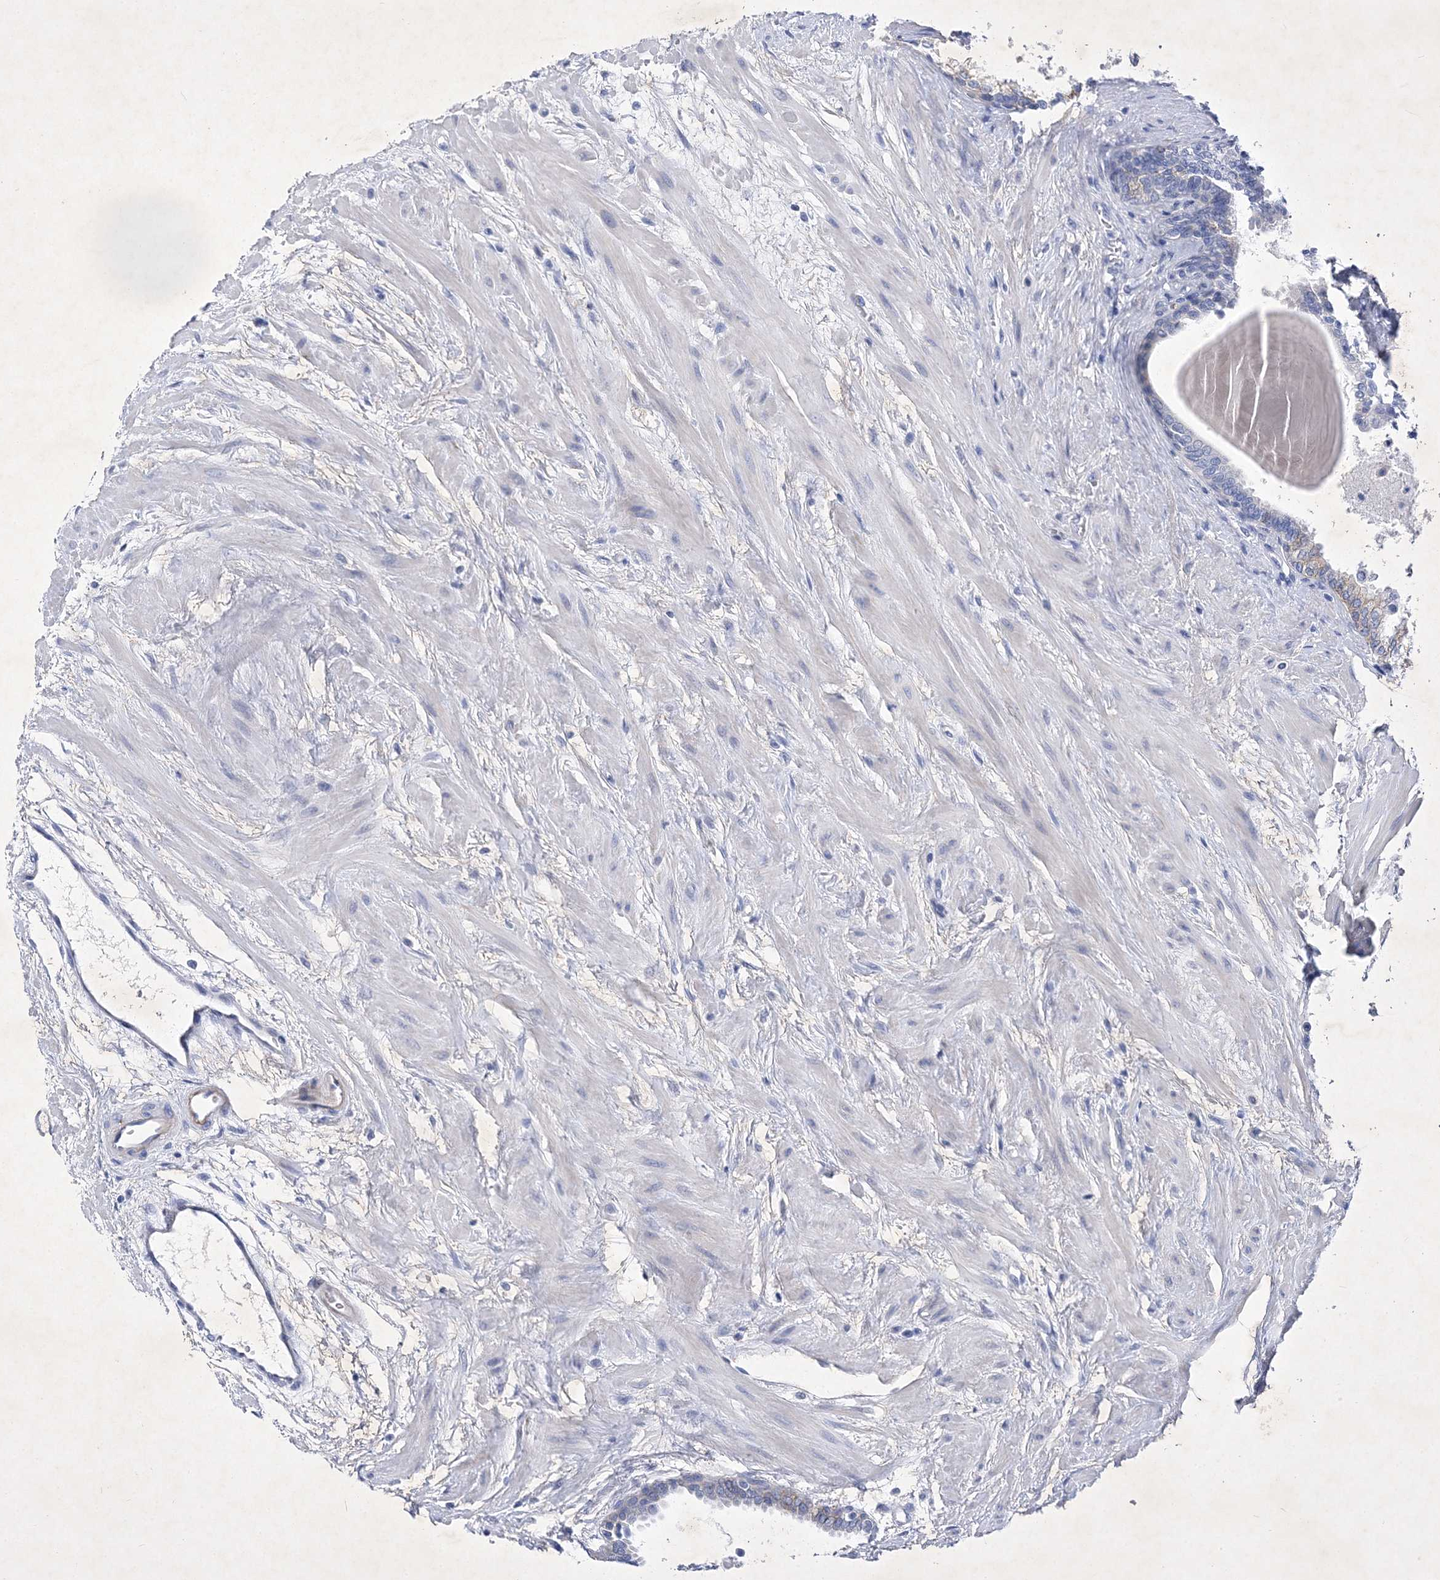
{"staining": {"intensity": "negative", "quantity": "none", "location": "none"}, "tissue": "prostate", "cell_type": "Glandular cells", "image_type": "normal", "snomed": [{"axis": "morphology", "description": "Normal tissue, NOS"}, {"axis": "topography", "description": "Prostate"}], "caption": "Immunohistochemical staining of normal human prostate shows no significant positivity in glandular cells.", "gene": "GPN1", "patient": {"sex": "male", "age": 48}}